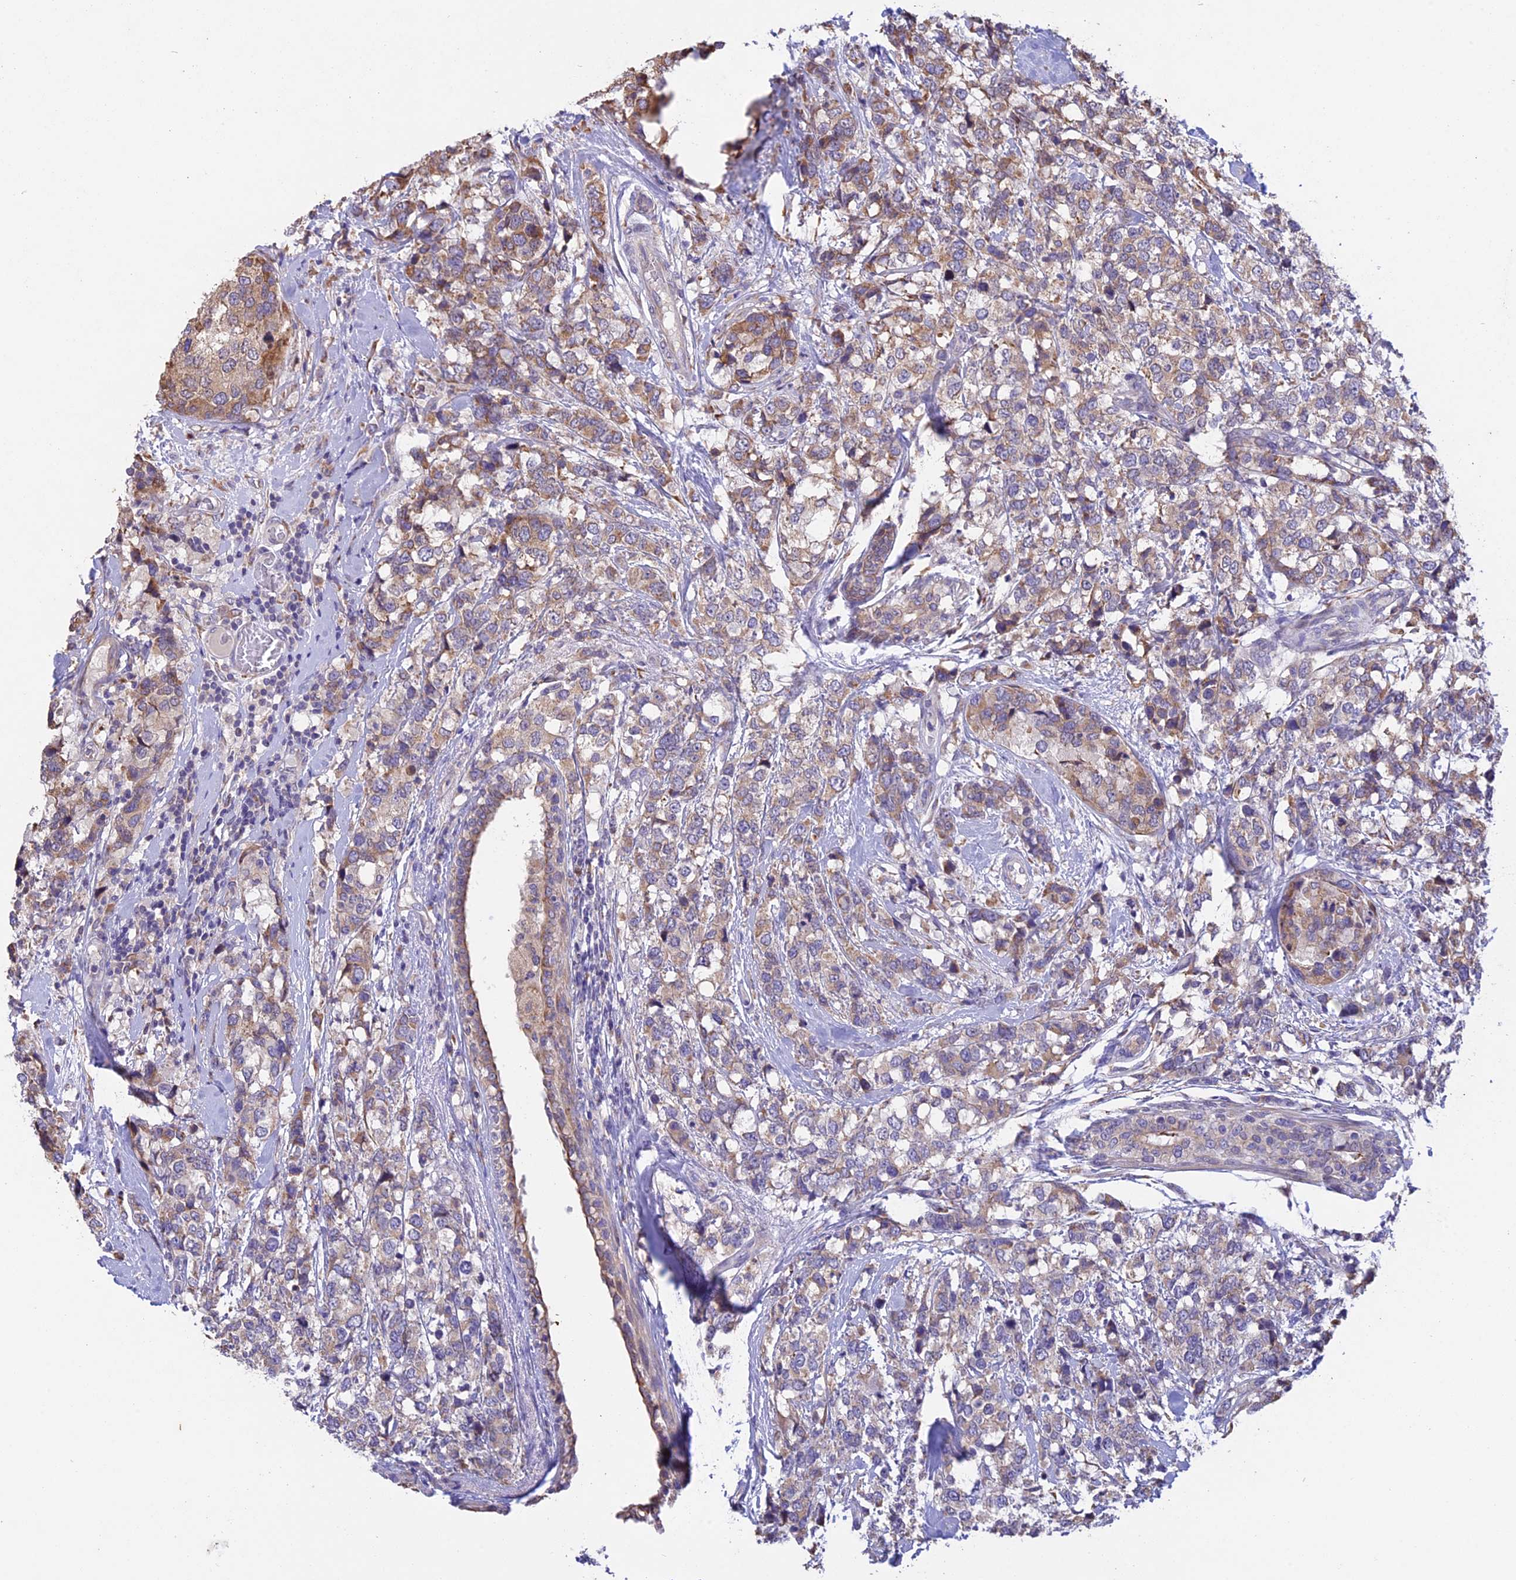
{"staining": {"intensity": "weak", "quantity": "25%-75%", "location": "cytoplasmic/membranous"}, "tissue": "breast cancer", "cell_type": "Tumor cells", "image_type": "cancer", "snomed": [{"axis": "morphology", "description": "Lobular carcinoma"}, {"axis": "topography", "description": "Breast"}], "caption": "High-power microscopy captured an immunohistochemistry photomicrograph of lobular carcinoma (breast), revealing weak cytoplasmic/membranous expression in about 25%-75% of tumor cells.", "gene": "DMRTA2", "patient": {"sex": "female", "age": 59}}